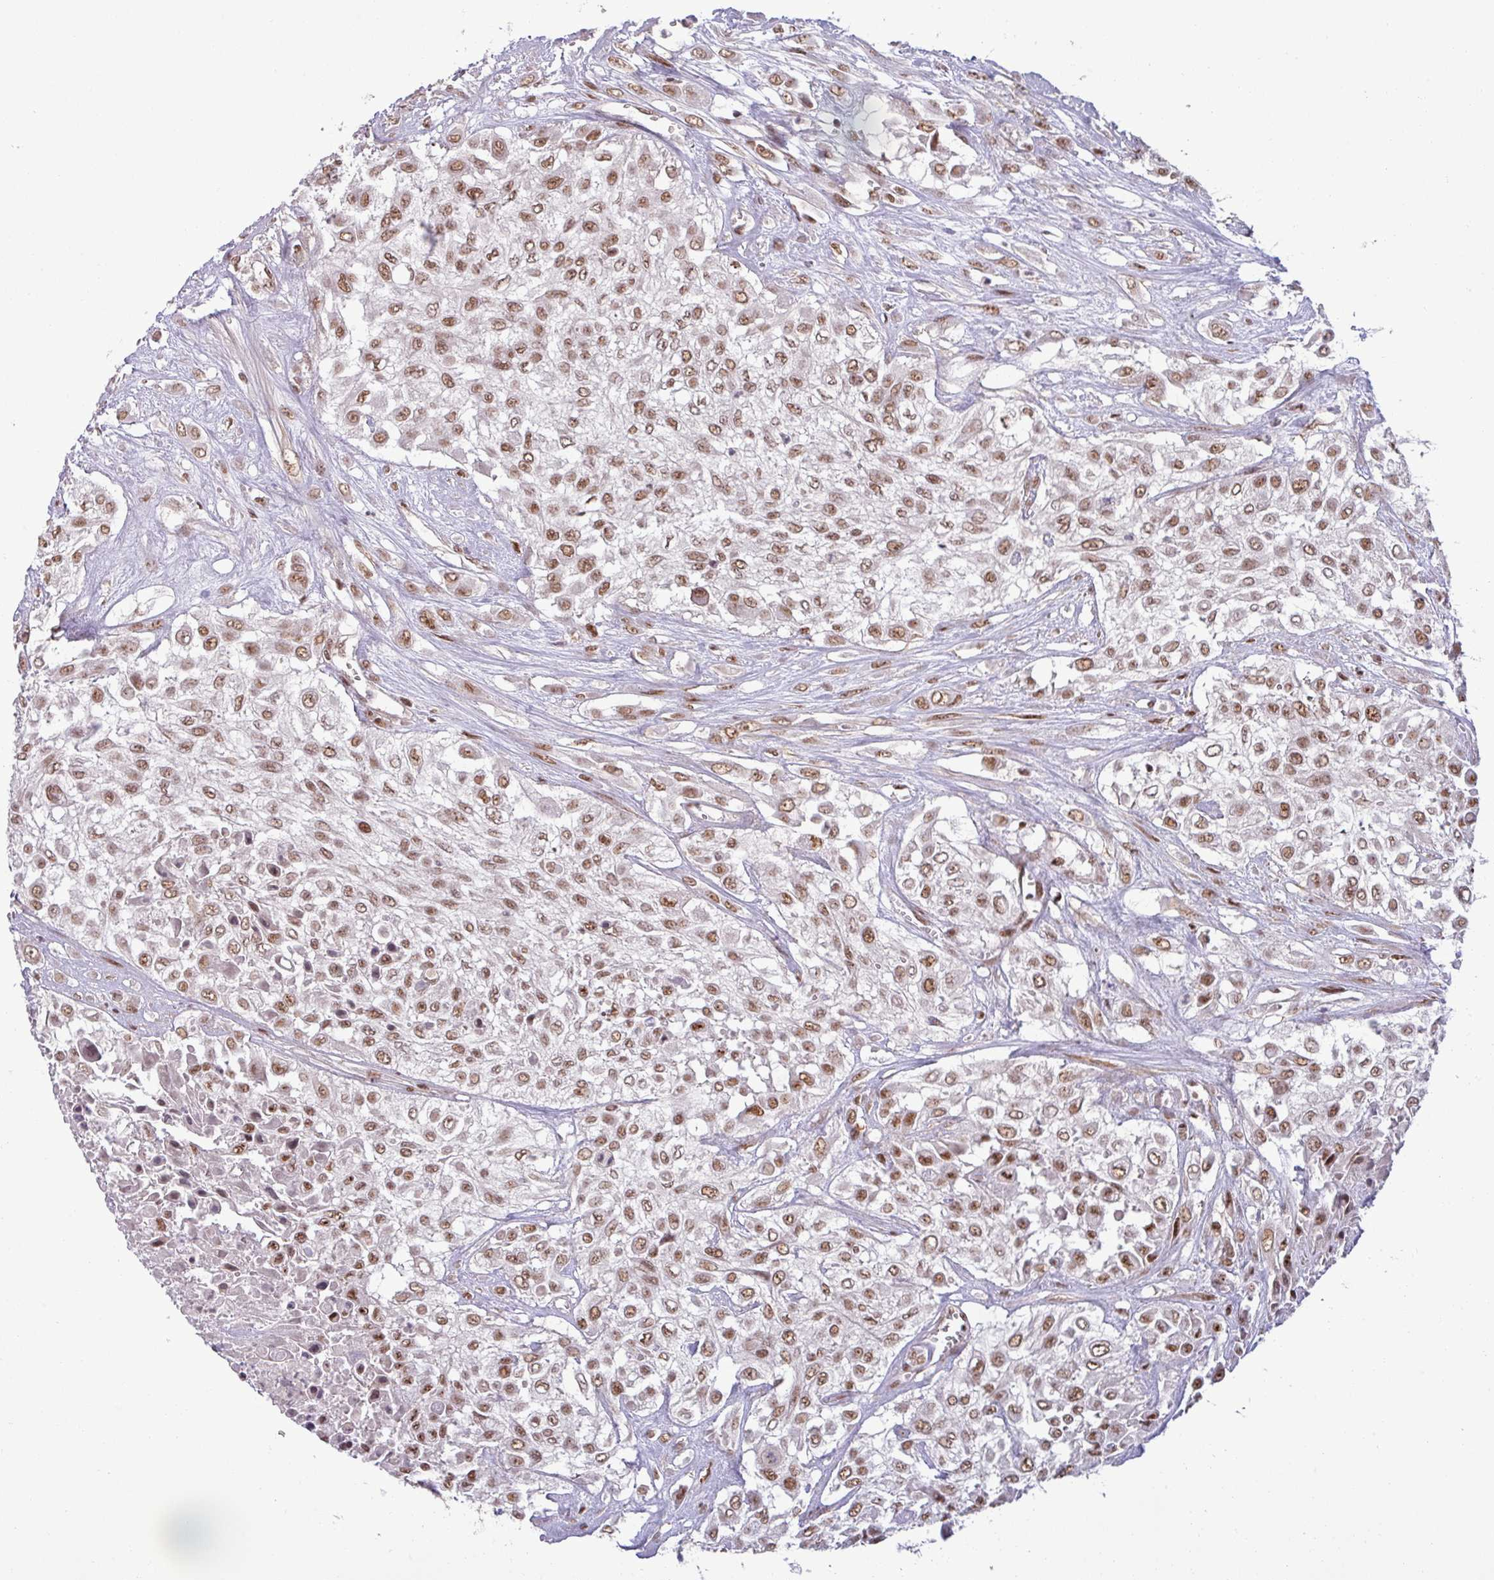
{"staining": {"intensity": "moderate", "quantity": ">75%", "location": "nuclear"}, "tissue": "urothelial cancer", "cell_type": "Tumor cells", "image_type": "cancer", "snomed": [{"axis": "morphology", "description": "Urothelial carcinoma, High grade"}, {"axis": "topography", "description": "Urinary bladder"}], "caption": "A histopathology image of human high-grade urothelial carcinoma stained for a protein displays moderate nuclear brown staining in tumor cells.", "gene": "PTPN20", "patient": {"sex": "male", "age": 57}}